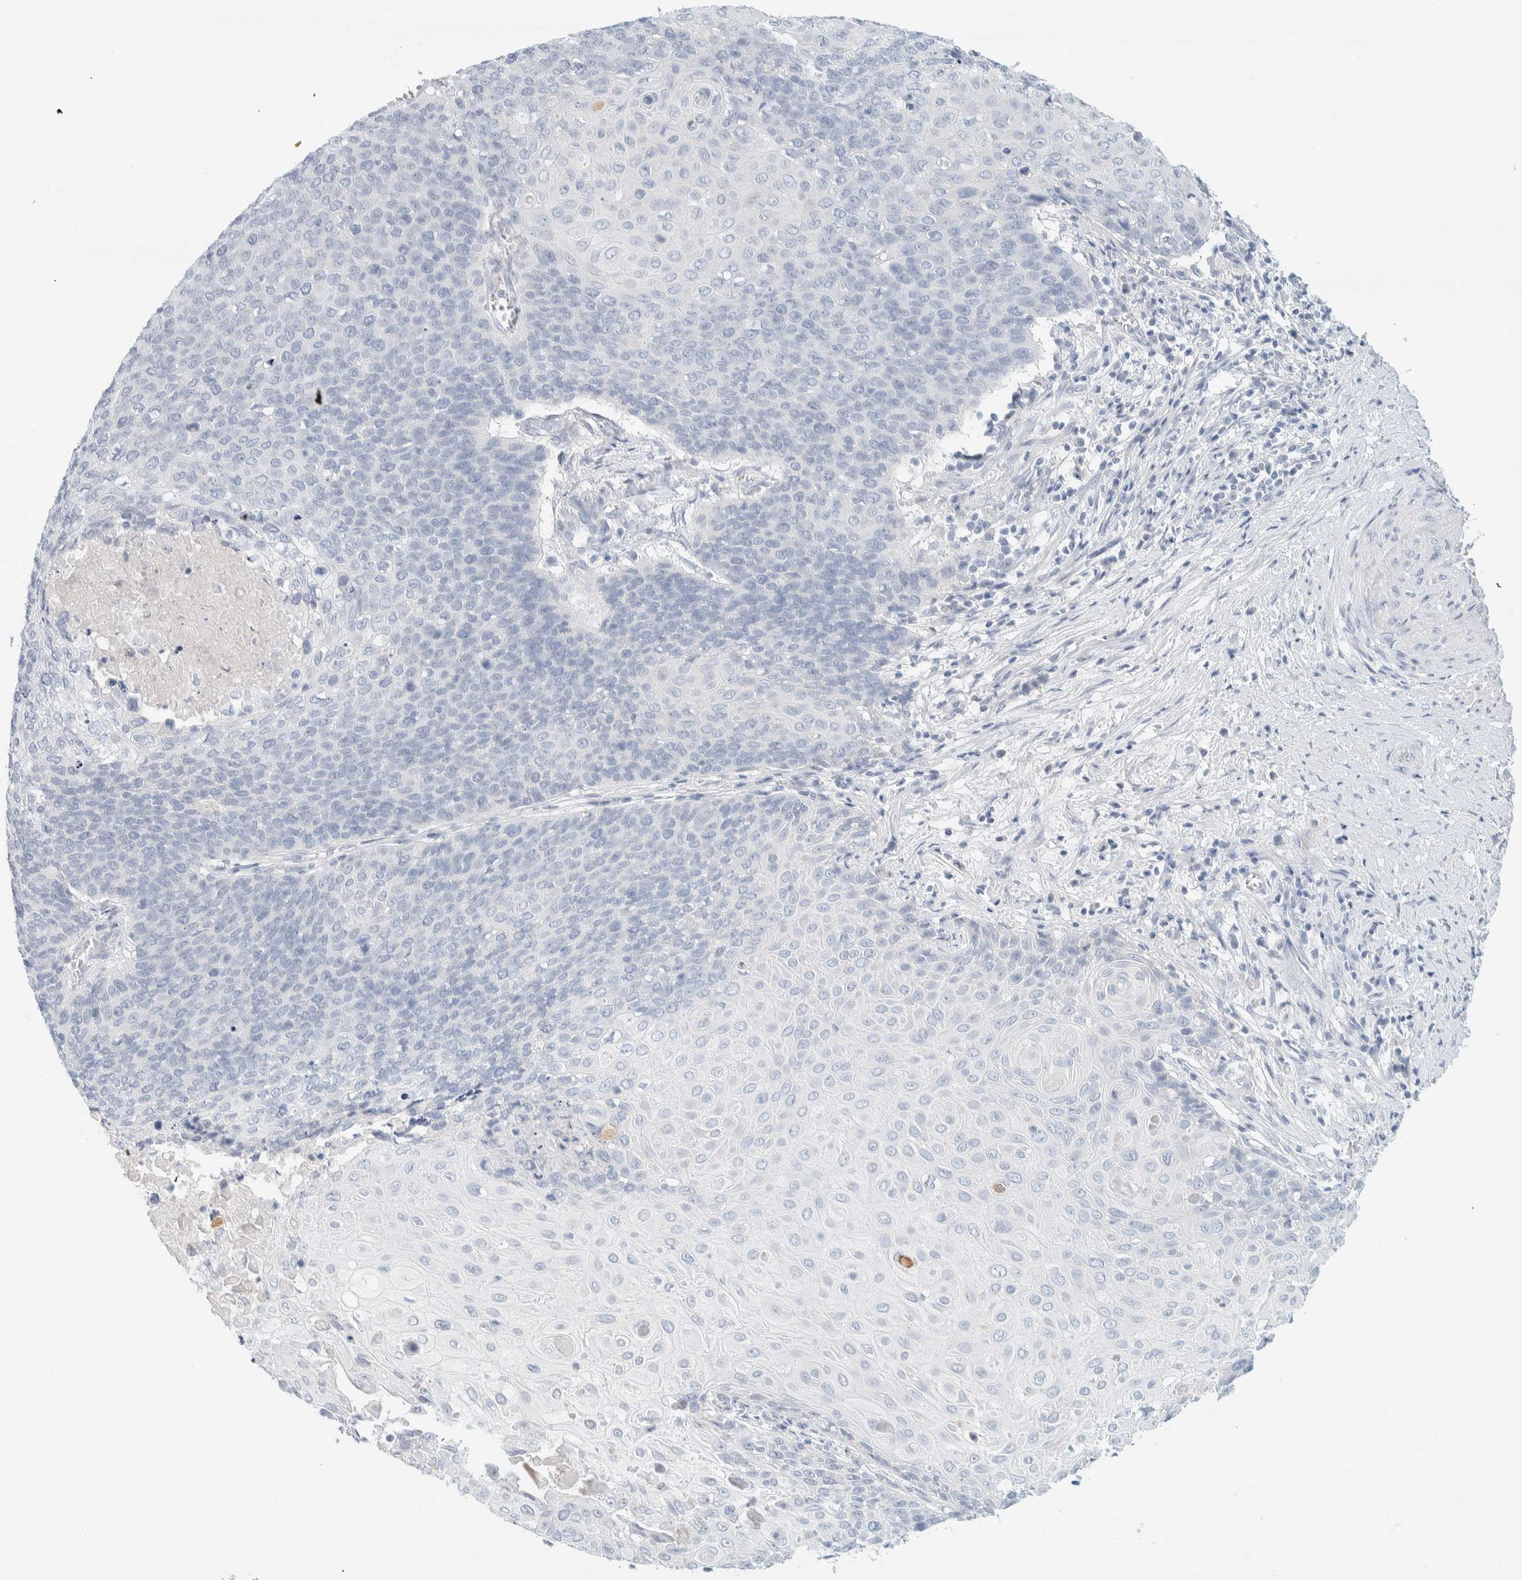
{"staining": {"intensity": "negative", "quantity": "none", "location": "none"}, "tissue": "cervical cancer", "cell_type": "Tumor cells", "image_type": "cancer", "snomed": [{"axis": "morphology", "description": "Squamous cell carcinoma, NOS"}, {"axis": "topography", "description": "Cervix"}], "caption": "Immunohistochemistry micrograph of neoplastic tissue: cervical cancer stained with DAB (3,3'-diaminobenzidine) shows no significant protein expression in tumor cells.", "gene": "ALOX12B", "patient": {"sex": "female", "age": 39}}